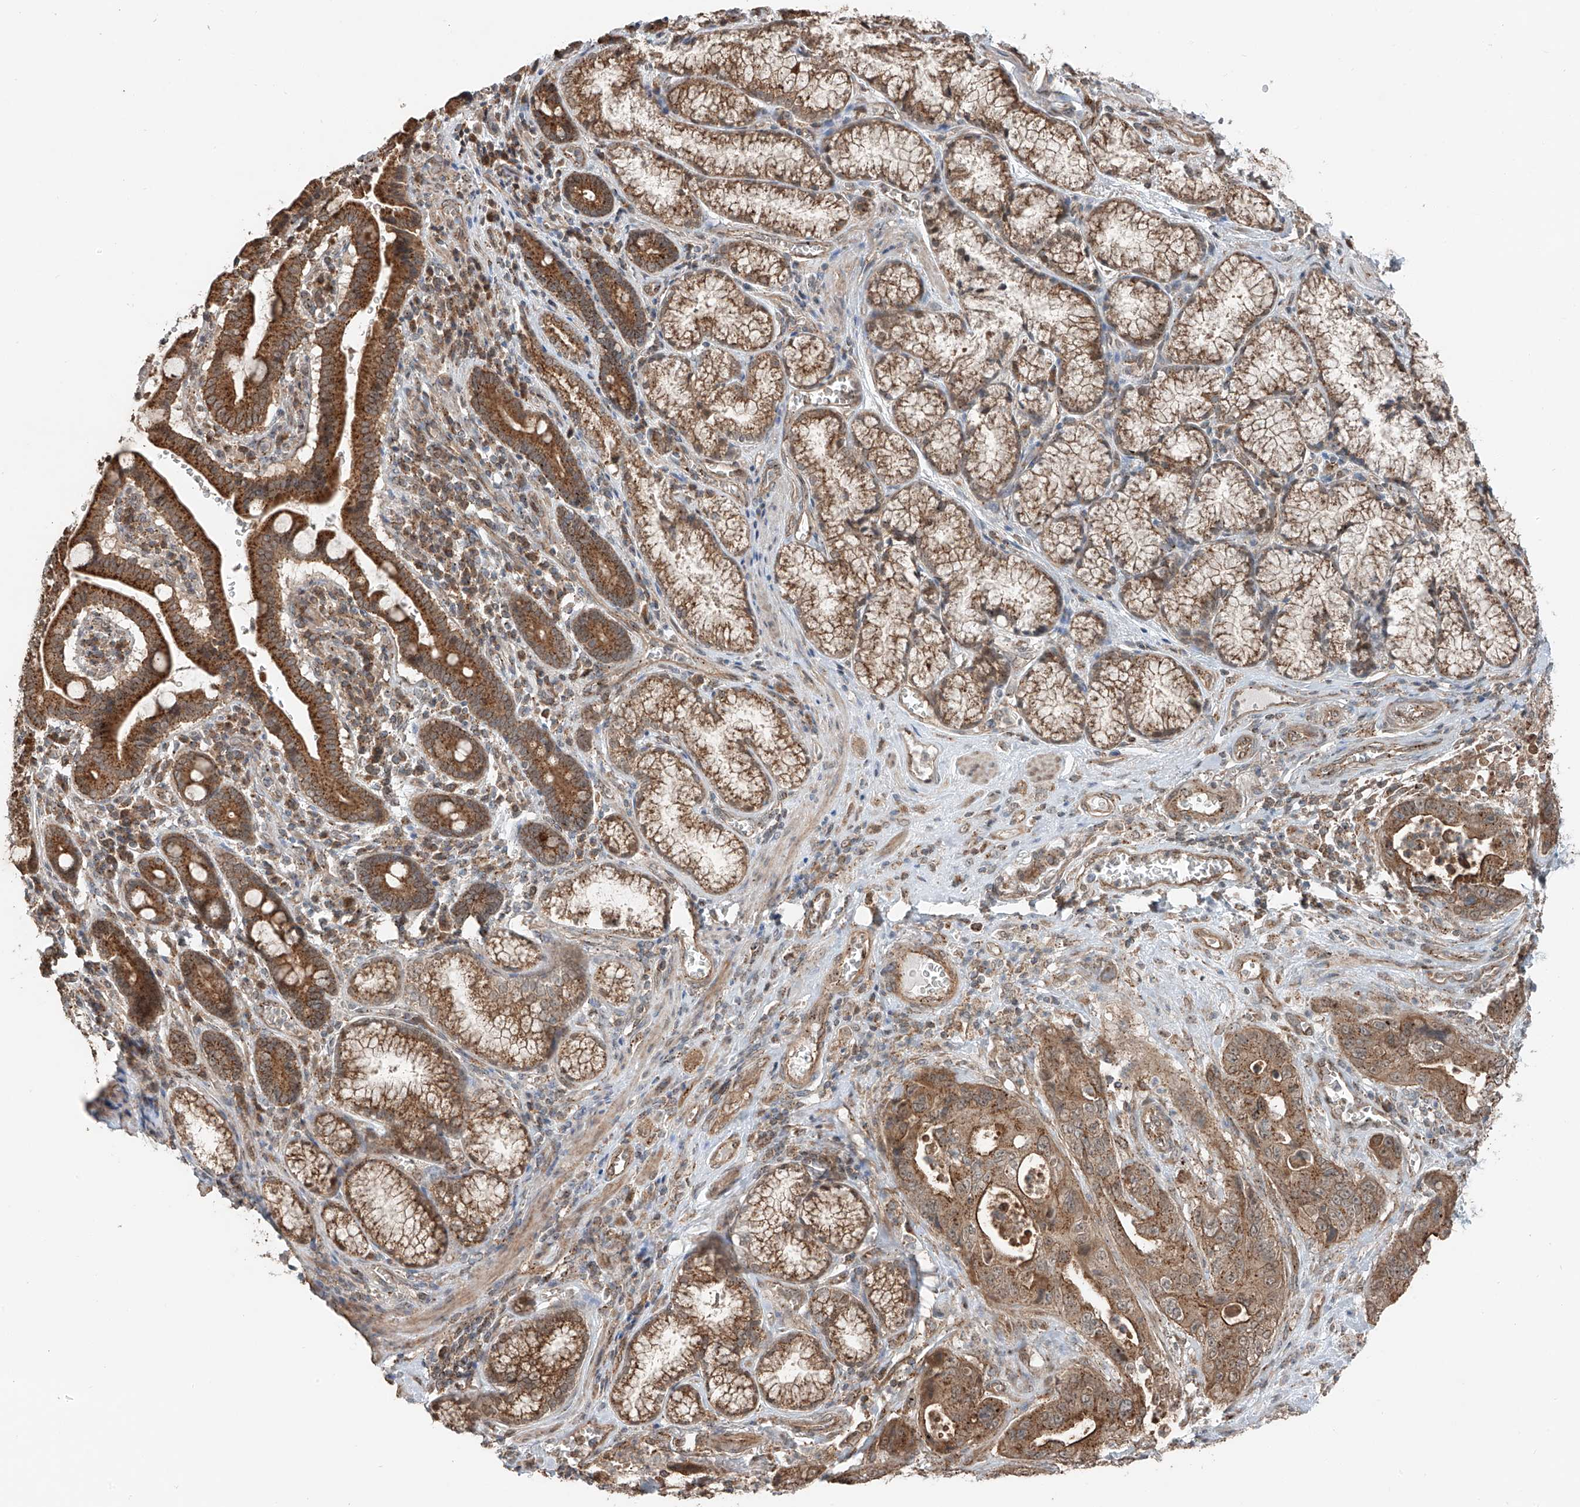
{"staining": {"intensity": "moderate", "quantity": ">75%", "location": "cytoplasmic/membranous"}, "tissue": "pancreatic cancer", "cell_type": "Tumor cells", "image_type": "cancer", "snomed": [{"axis": "morphology", "description": "Adenocarcinoma, NOS"}, {"axis": "topography", "description": "Pancreas"}], "caption": "Protein expression analysis of pancreatic adenocarcinoma shows moderate cytoplasmic/membranous expression in approximately >75% of tumor cells.", "gene": "CEP162", "patient": {"sex": "male", "age": 70}}